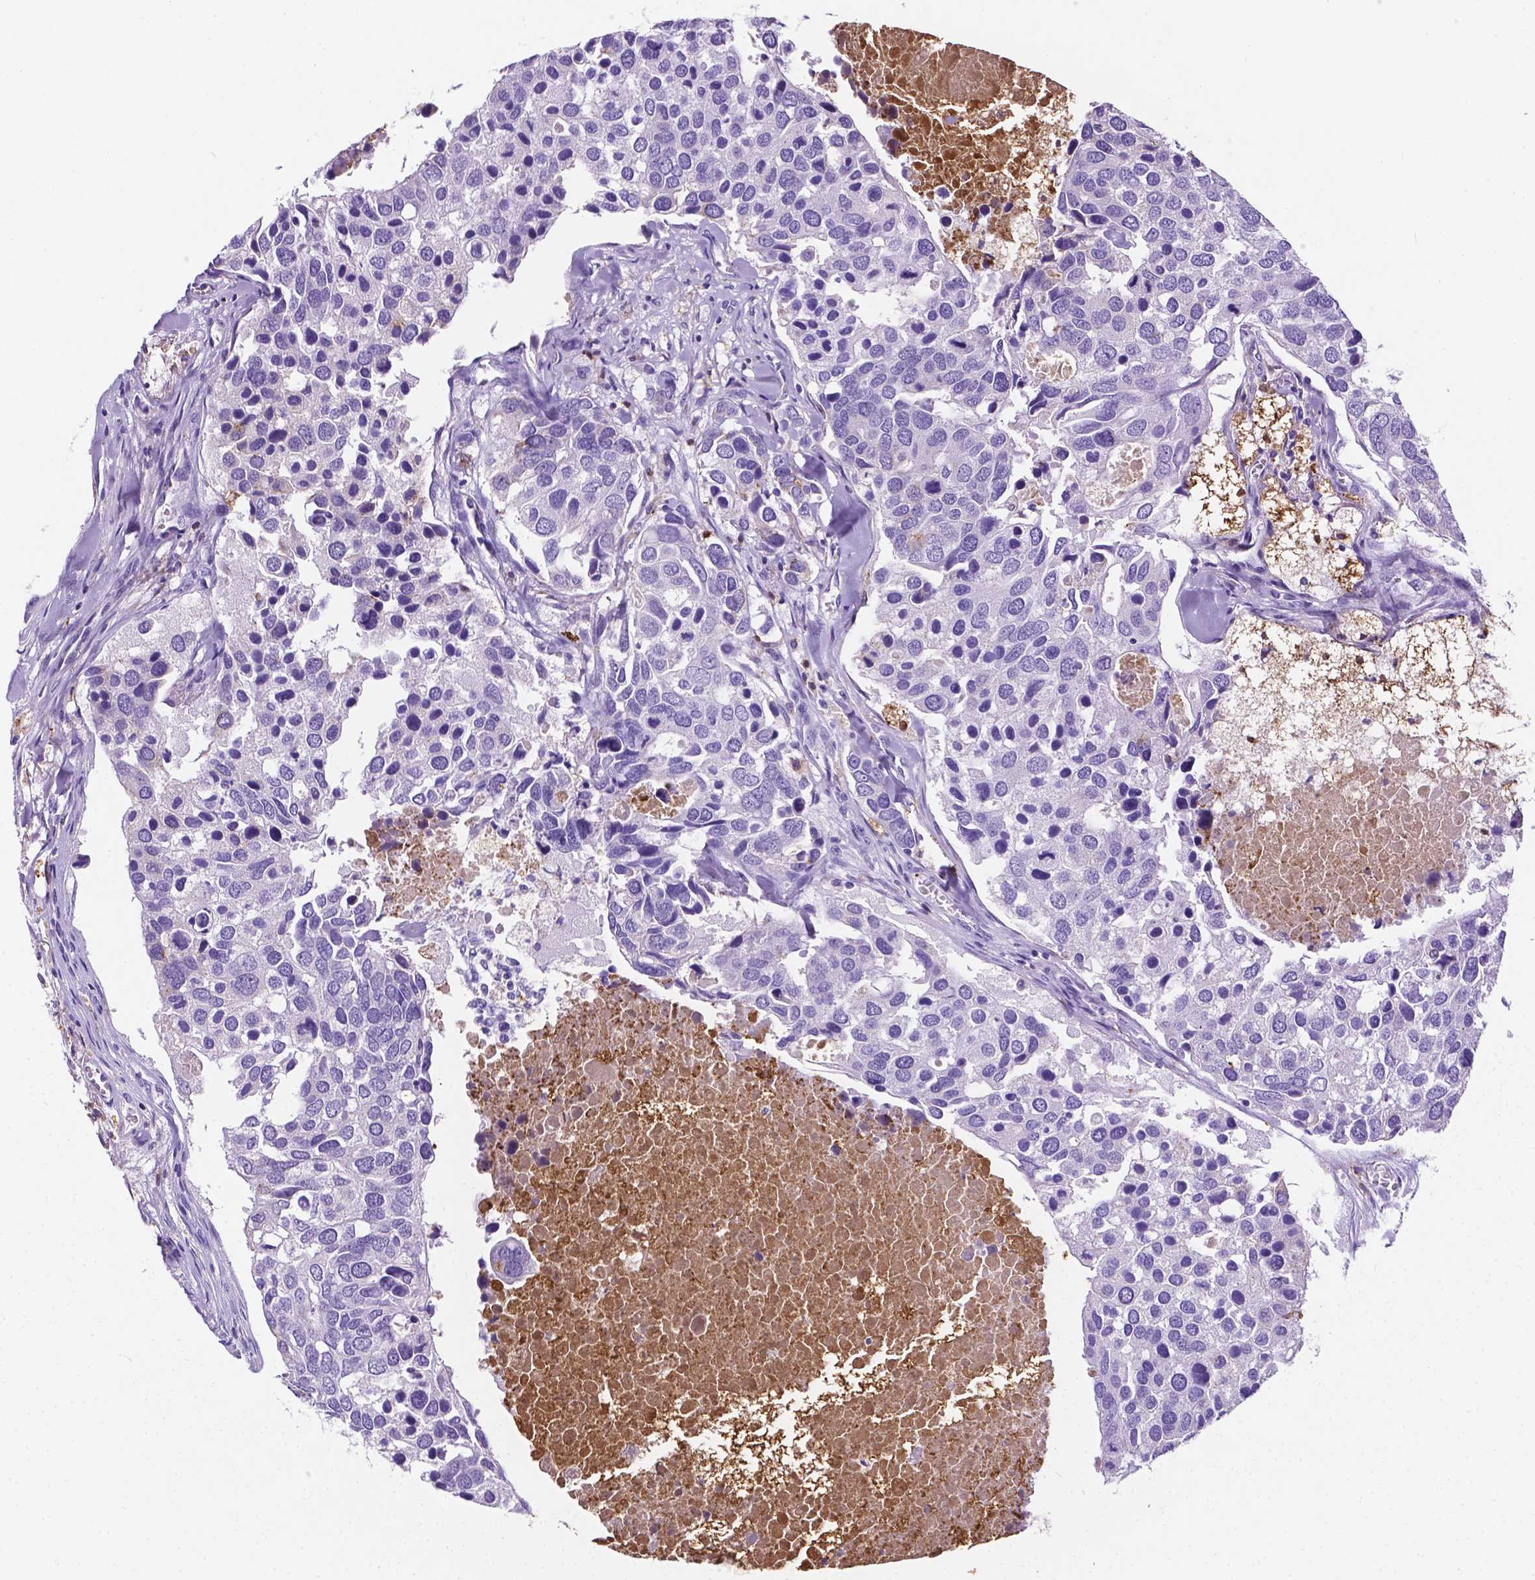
{"staining": {"intensity": "negative", "quantity": "none", "location": "none"}, "tissue": "breast cancer", "cell_type": "Tumor cells", "image_type": "cancer", "snomed": [{"axis": "morphology", "description": "Duct carcinoma"}, {"axis": "topography", "description": "Breast"}], "caption": "DAB (3,3'-diaminobenzidine) immunohistochemical staining of human breast cancer shows no significant positivity in tumor cells.", "gene": "APOE", "patient": {"sex": "female", "age": 83}}